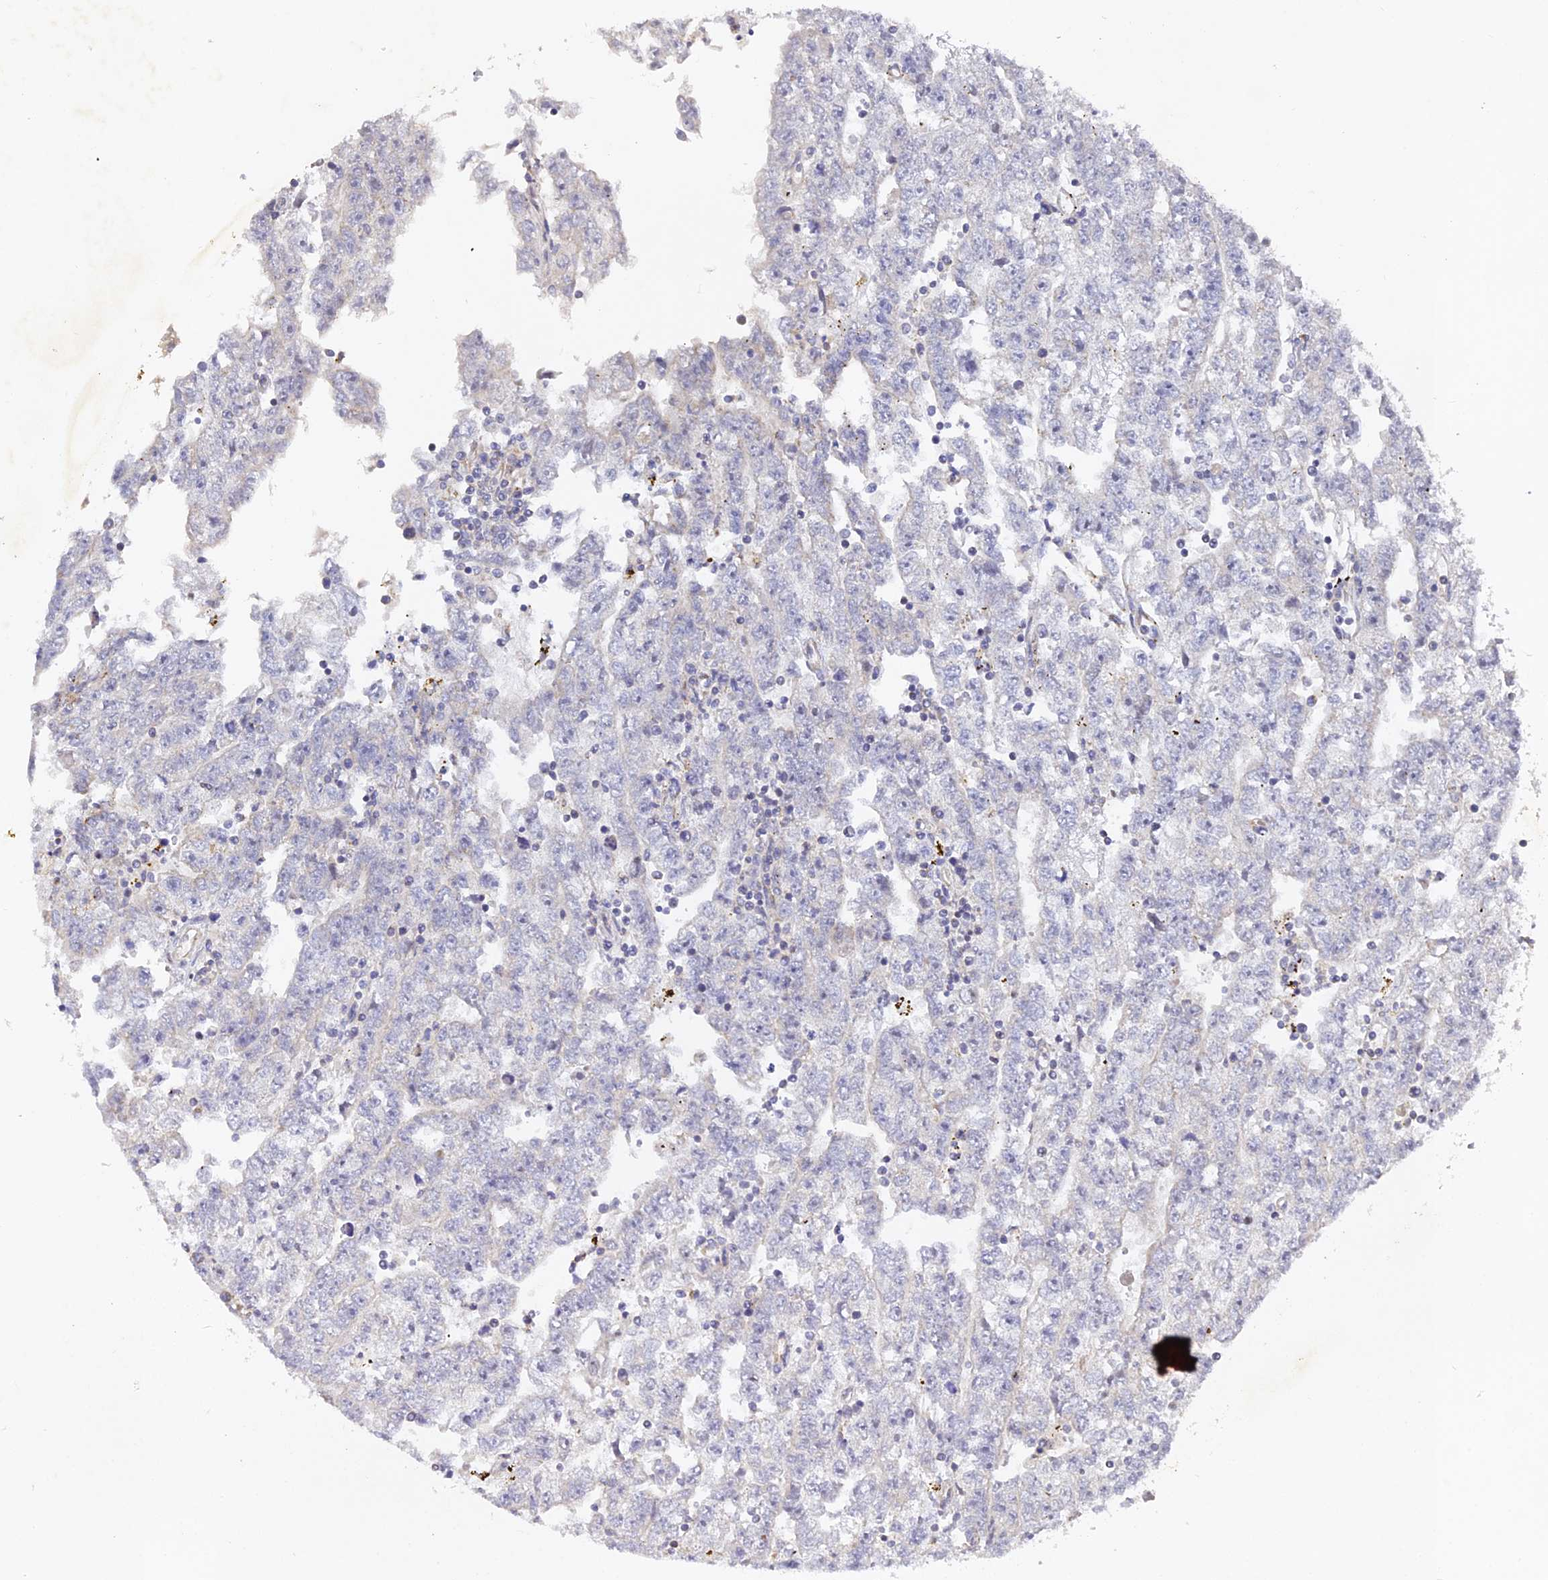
{"staining": {"intensity": "negative", "quantity": "none", "location": "none"}, "tissue": "testis cancer", "cell_type": "Tumor cells", "image_type": "cancer", "snomed": [{"axis": "morphology", "description": "Carcinoma, Embryonal, NOS"}, {"axis": "topography", "description": "Testis"}], "caption": "Testis embryonal carcinoma stained for a protein using immunohistochemistry (IHC) displays no staining tumor cells.", "gene": "DONSON", "patient": {"sex": "male", "age": 25}}